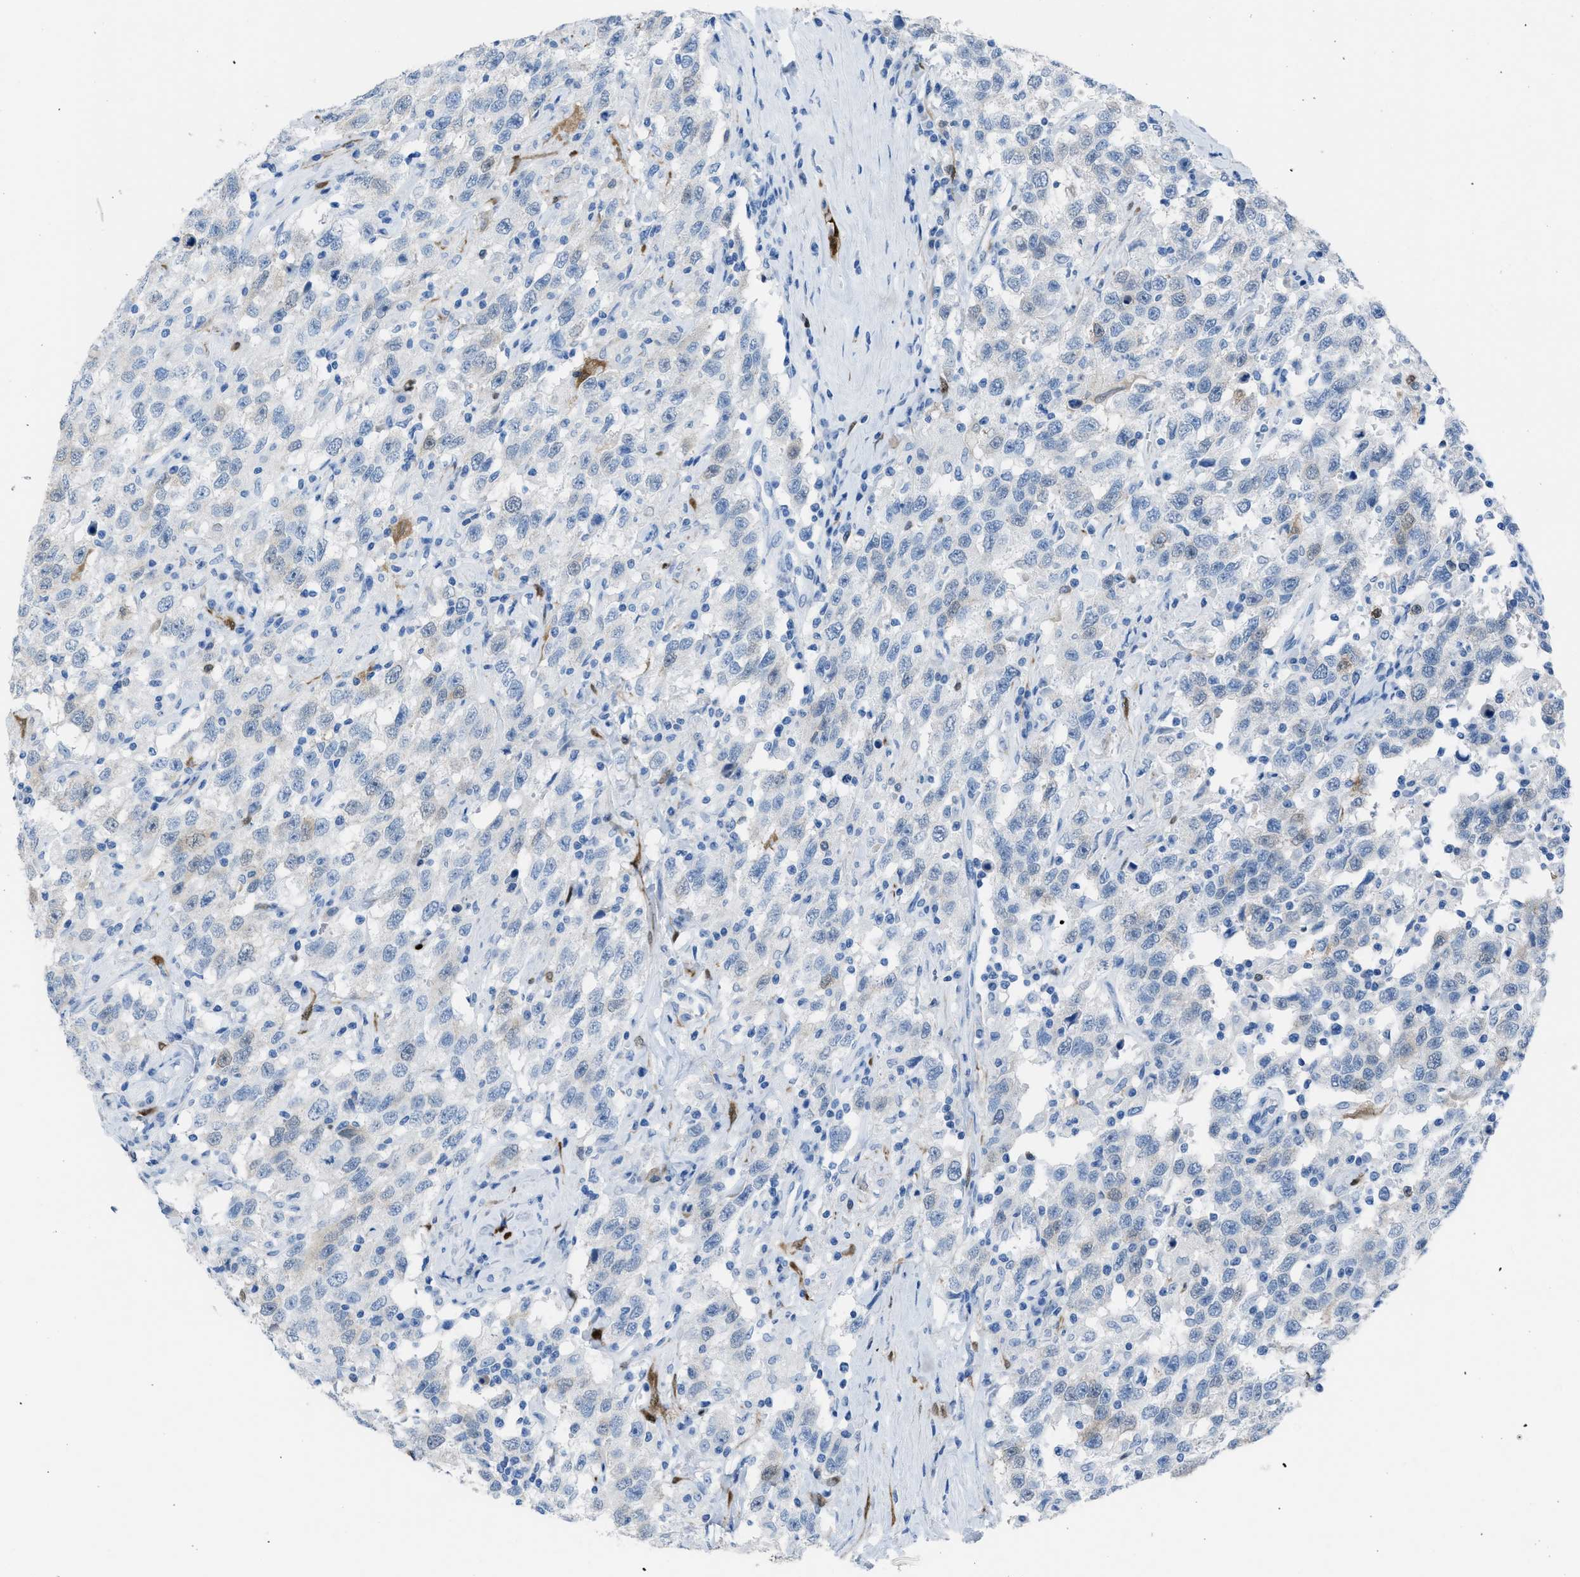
{"staining": {"intensity": "negative", "quantity": "none", "location": "none"}, "tissue": "testis cancer", "cell_type": "Tumor cells", "image_type": "cancer", "snomed": [{"axis": "morphology", "description": "Seminoma, NOS"}, {"axis": "topography", "description": "Testis"}], "caption": "Seminoma (testis) was stained to show a protein in brown. There is no significant expression in tumor cells. (Stains: DAB immunohistochemistry (IHC) with hematoxylin counter stain, Microscopy: brightfield microscopy at high magnification).", "gene": "CDKN2A", "patient": {"sex": "male", "age": 41}}